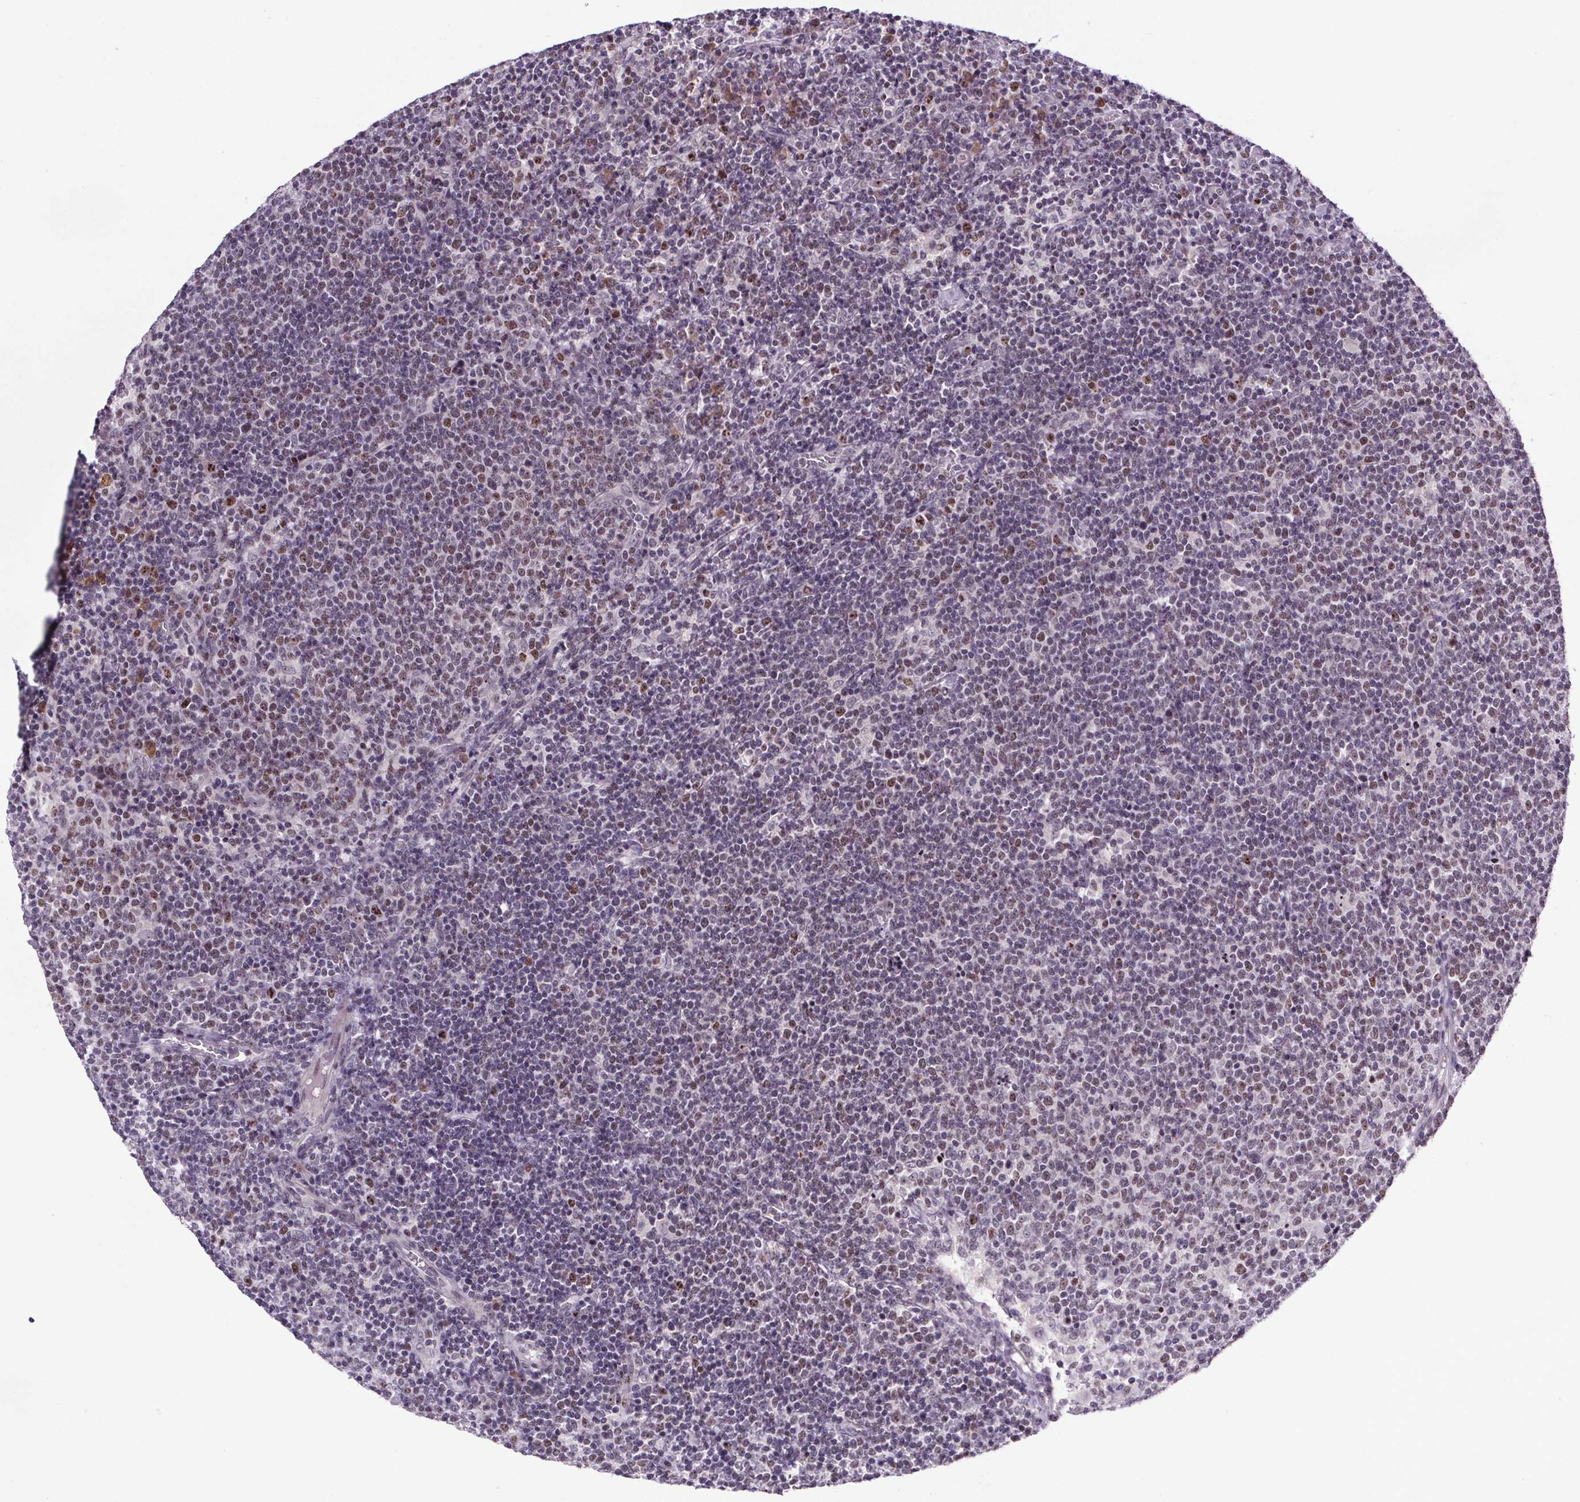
{"staining": {"intensity": "negative", "quantity": "none", "location": "none"}, "tissue": "lymphoma", "cell_type": "Tumor cells", "image_type": "cancer", "snomed": [{"axis": "morphology", "description": "Malignant lymphoma, non-Hodgkin's type, High grade"}, {"axis": "topography", "description": "Lymph node"}], "caption": "Human malignant lymphoma, non-Hodgkin's type (high-grade) stained for a protein using immunohistochemistry shows no positivity in tumor cells.", "gene": "ATMIN", "patient": {"sex": "male", "age": 61}}